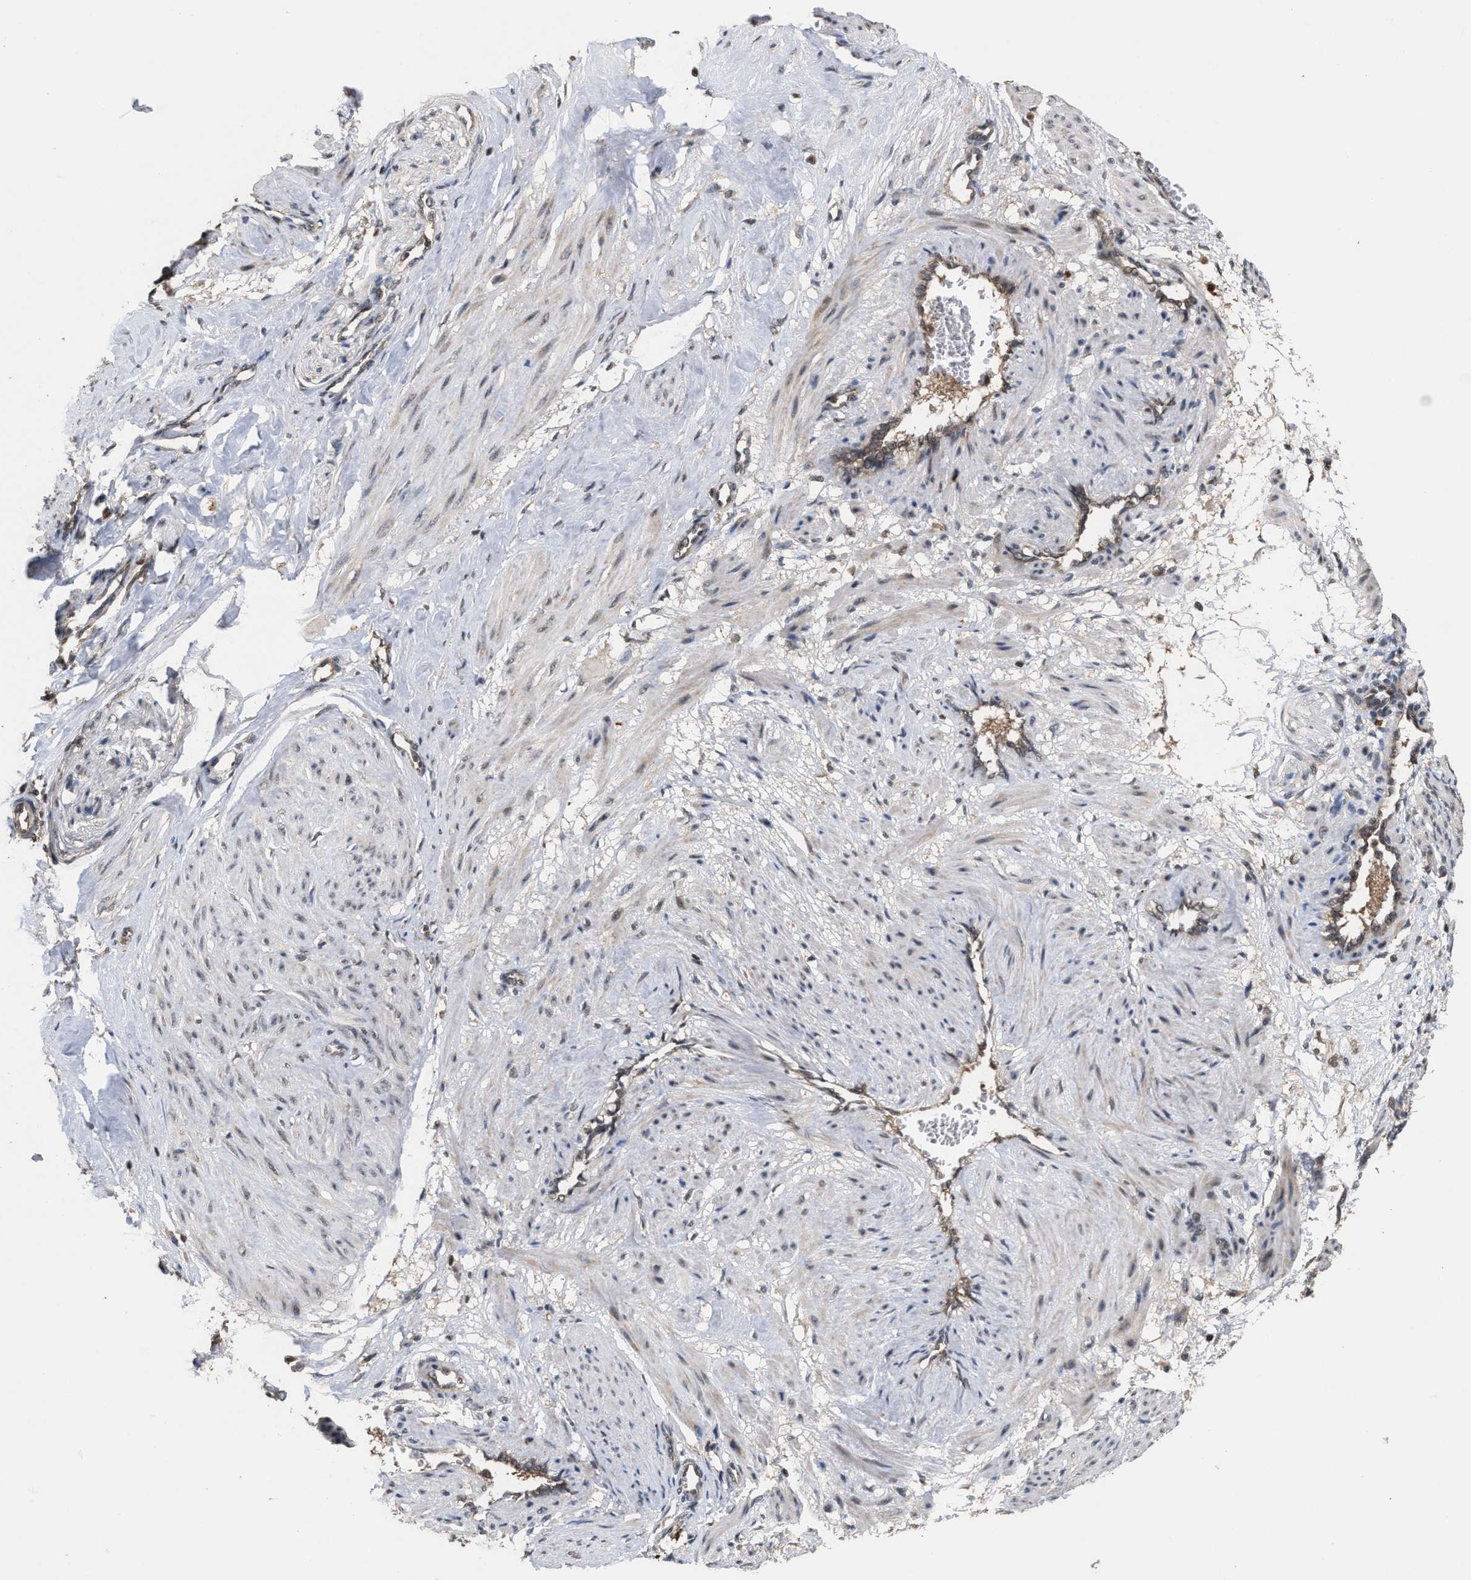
{"staining": {"intensity": "weak", "quantity": ">75%", "location": "cytoplasmic/membranous,nuclear"}, "tissue": "smooth muscle", "cell_type": "Smooth muscle cells", "image_type": "normal", "snomed": [{"axis": "morphology", "description": "Normal tissue, NOS"}, {"axis": "topography", "description": "Endometrium"}], "caption": "The histopathology image reveals a brown stain indicating the presence of a protein in the cytoplasmic/membranous,nuclear of smooth muscle cells in smooth muscle. The staining was performed using DAB to visualize the protein expression in brown, while the nuclei were stained in blue with hematoxylin (Magnification: 20x).", "gene": "C9orf78", "patient": {"sex": "female", "age": 33}}